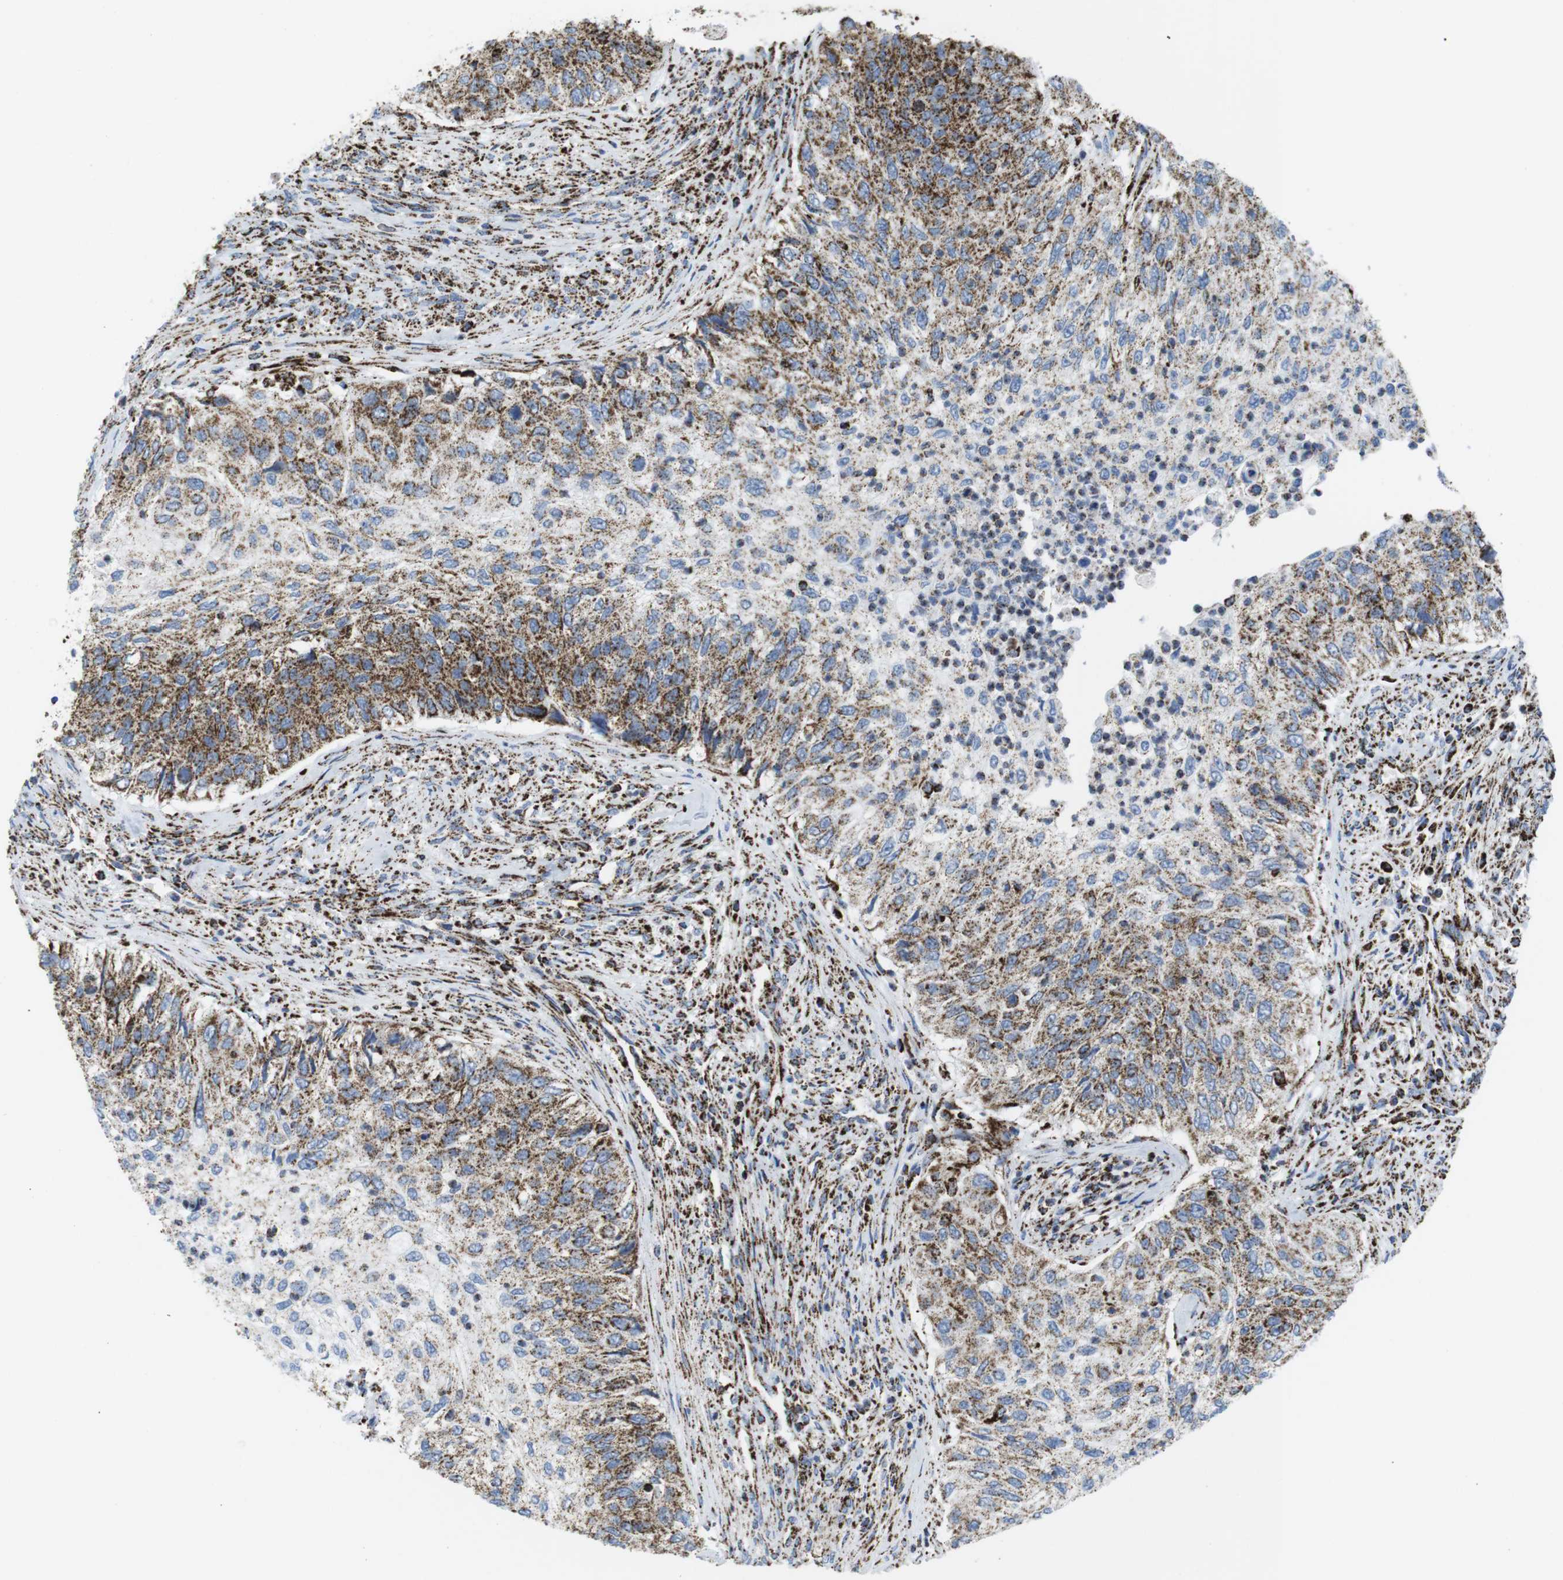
{"staining": {"intensity": "moderate", "quantity": ">75%", "location": "cytoplasmic/membranous"}, "tissue": "urothelial cancer", "cell_type": "Tumor cells", "image_type": "cancer", "snomed": [{"axis": "morphology", "description": "Urothelial carcinoma, High grade"}, {"axis": "topography", "description": "Urinary bladder"}], "caption": "Immunohistochemistry histopathology image of neoplastic tissue: human urothelial cancer stained using IHC displays medium levels of moderate protein expression localized specifically in the cytoplasmic/membranous of tumor cells, appearing as a cytoplasmic/membranous brown color.", "gene": "ATP5PO", "patient": {"sex": "female", "age": 60}}